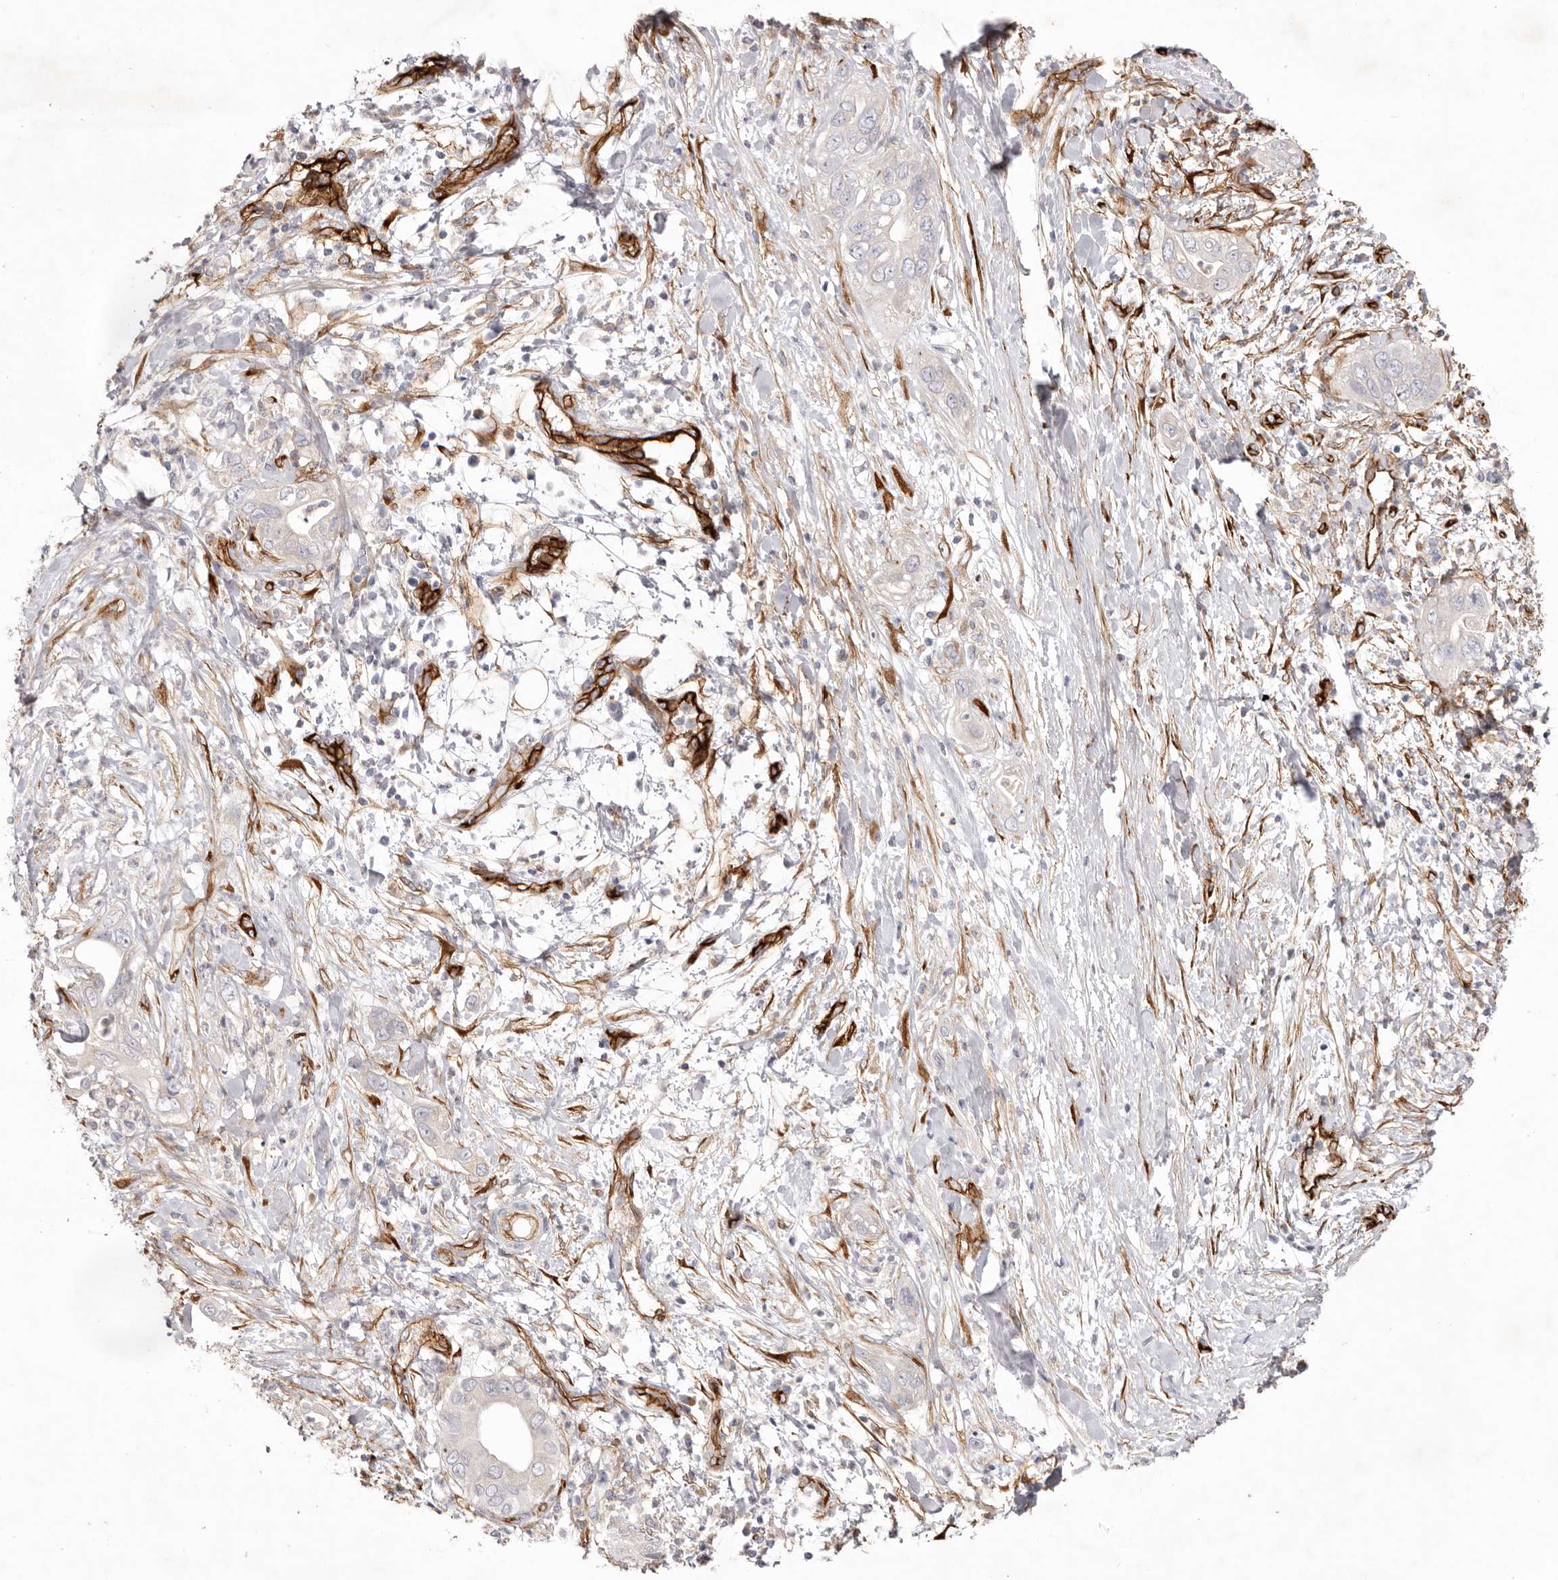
{"staining": {"intensity": "negative", "quantity": "none", "location": "none"}, "tissue": "pancreatic cancer", "cell_type": "Tumor cells", "image_type": "cancer", "snomed": [{"axis": "morphology", "description": "Adenocarcinoma, NOS"}, {"axis": "topography", "description": "Pancreas"}], "caption": "An immunohistochemistry (IHC) image of pancreatic cancer (adenocarcinoma) is shown. There is no staining in tumor cells of pancreatic cancer (adenocarcinoma).", "gene": "LRRC66", "patient": {"sex": "female", "age": 78}}